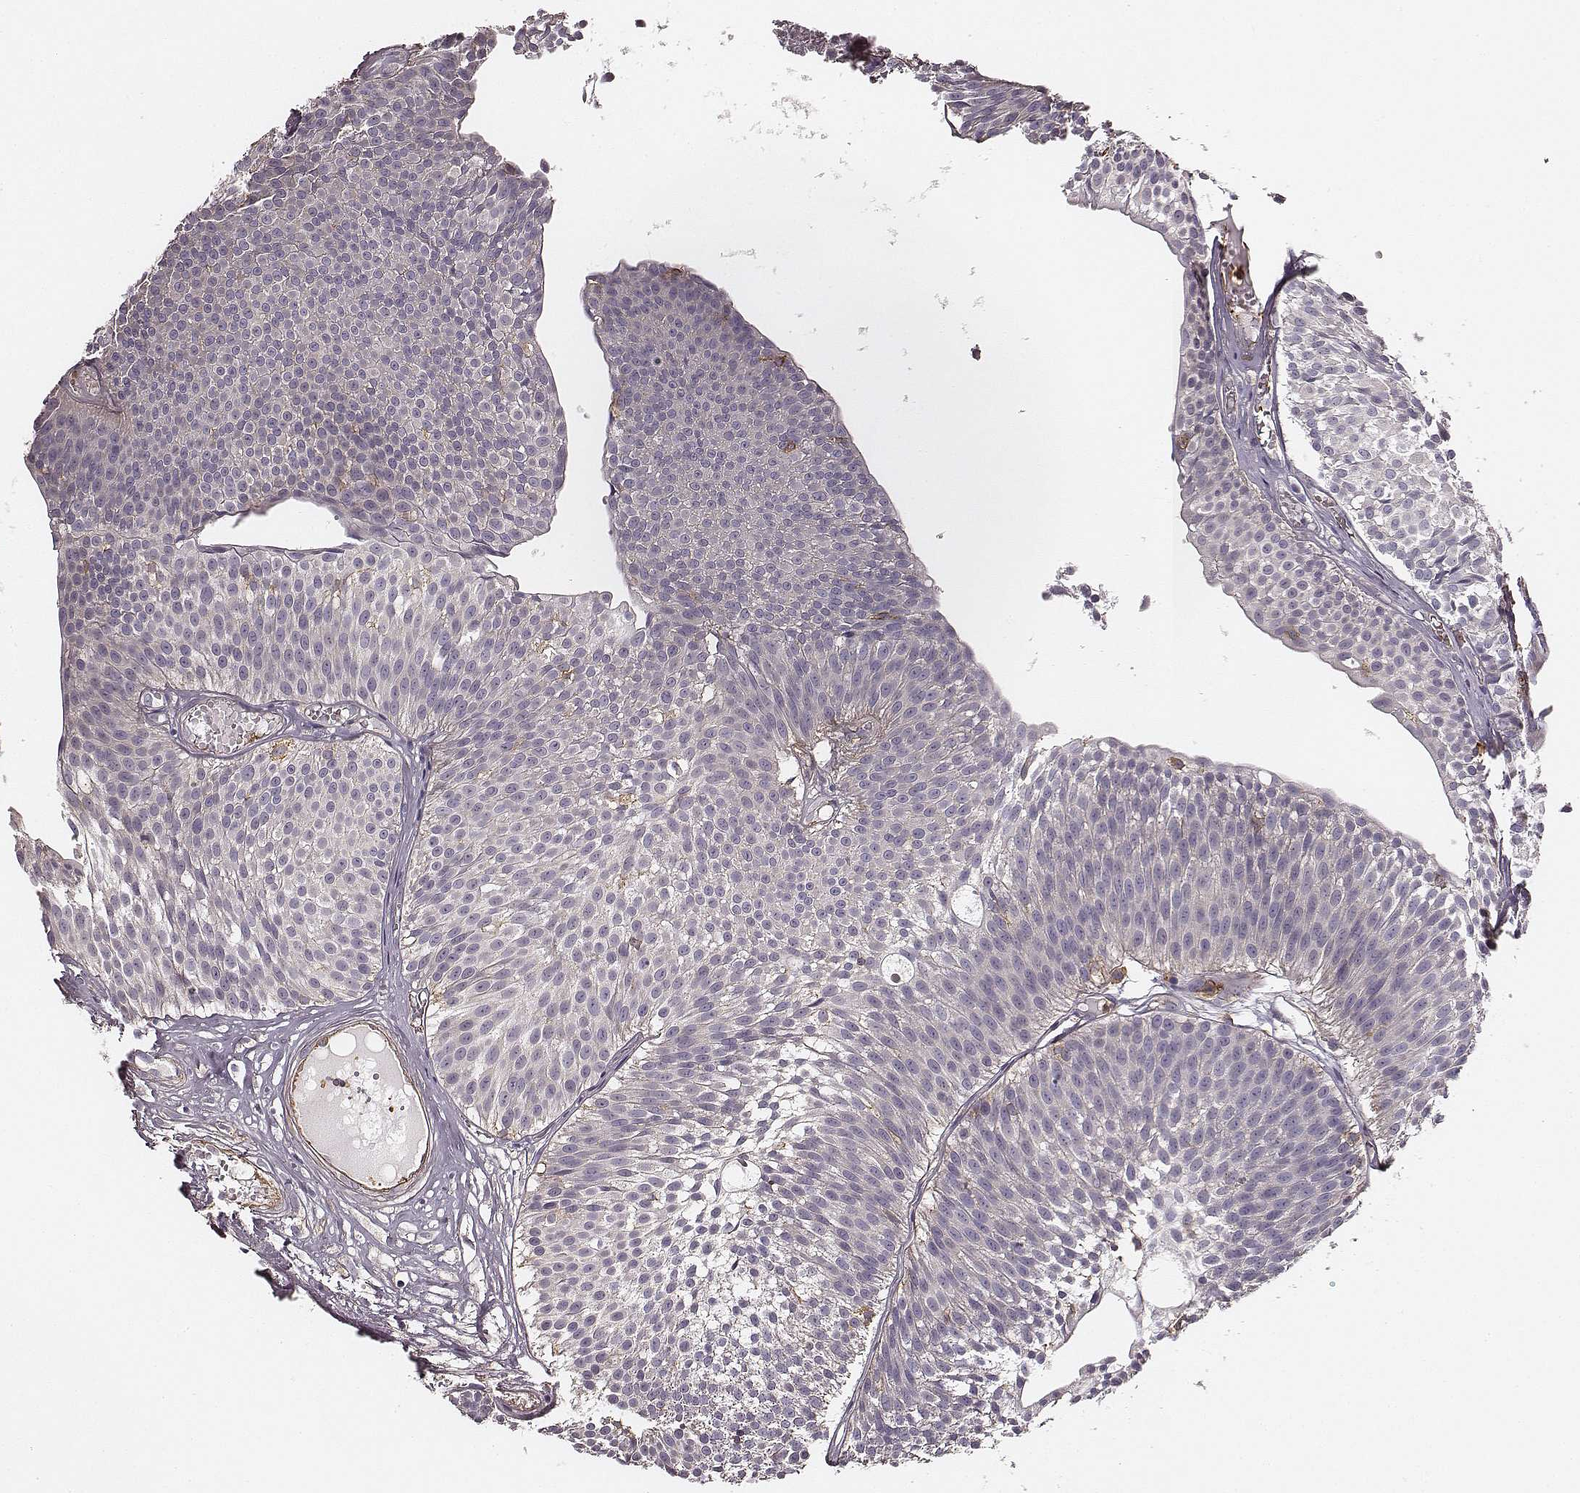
{"staining": {"intensity": "negative", "quantity": "none", "location": "none"}, "tissue": "urothelial cancer", "cell_type": "Tumor cells", "image_type": "cancer", "snomed": [{"axis": "morphology", "description": "Urothelial carcinoma, Low grade"}, {"axis": "topography", "description": "Urinary bladder"}], "caption": "Protein analysis of urothelial carcinoma (low-grade) exhibits no significant positivity in tumor cells.", "gene": "ZYX", "patient": {"sex": "male", "age": 63}}